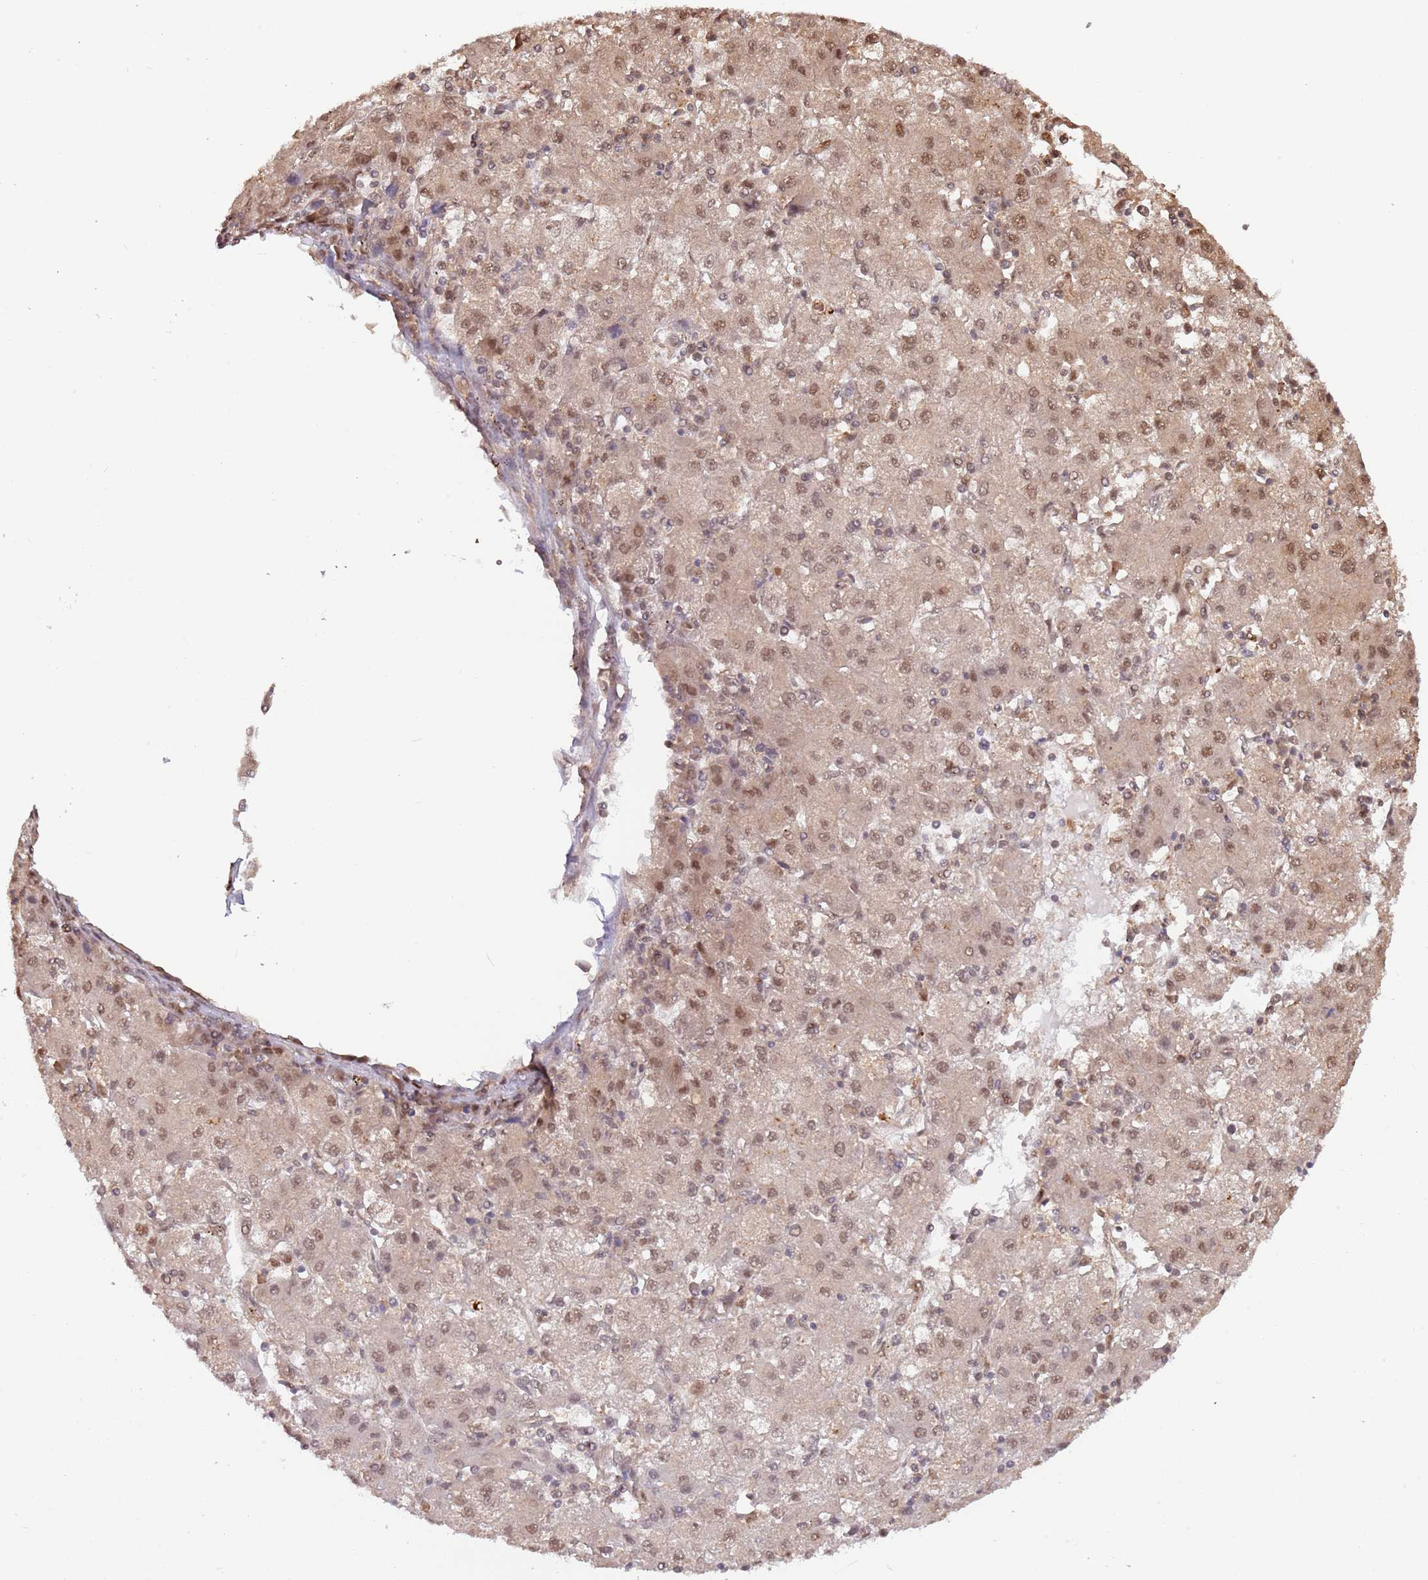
{"staining": {"intensity": "moderate", "quantity": ">75%", "location": "cytoplasmic/membranous,nuclear"}, "tissue": "liver cancer", "cell_type": "Tumor cells", "image_type": "cancer", "snomed": [{"axis": "morphology", "description": "Carcinoma, Hepatocellular, NOS"}, {"axis": "topography", "description": "Liver"}], "caption": "DAB (3,3'-diaminobenzidine) immunohistochemical staining of liver hepatocellular carcinoma reveals moderate cytoplasmic/membranous and nuclear protein staining in approximately >75% of tumor cells.", "gene": "PLSCR5", "patient": {"sex": "male", "age": 72}}